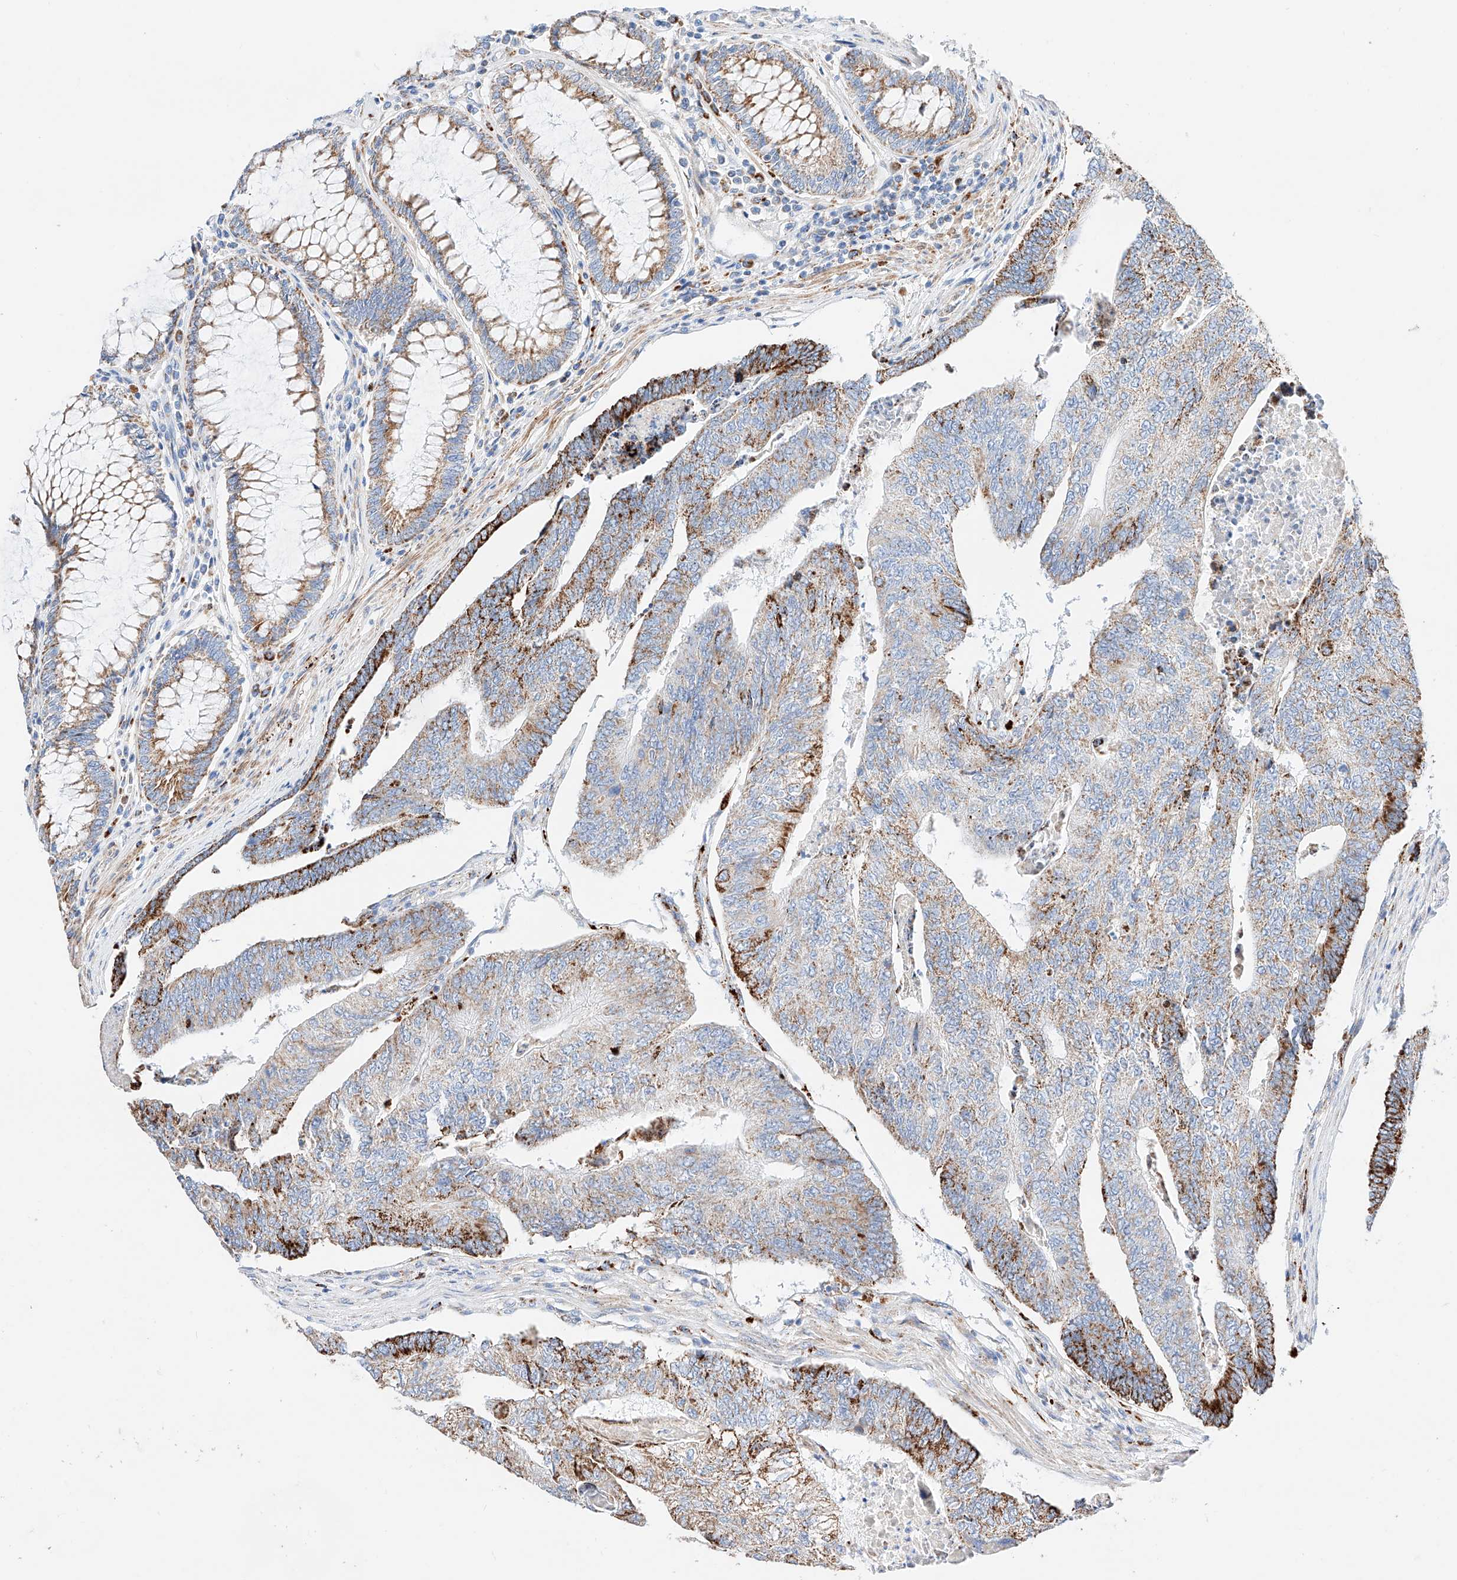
{"staining": {"intensity": "moderate", "quantity": "25%-75%", "location": "cytoplasmic/membranous"}, "tissue": "colorectal cancer", "cell_type": "Tumor cells", "image_type": "cancer", "snomed": [{"axis": "morphology", "description": "Adenocarcinoma, NOS"}, {"axis": "topography", "description": "Colon"}], "caption": "Human adenocarcinoma (colorectal) stained with a brown dye exhibits moderate cytoplasmic/membranous positive staining in about 25%-75% of tumor cells.", "gene": "C6orf62", "patient": {"sex": "female", "age": 67}}